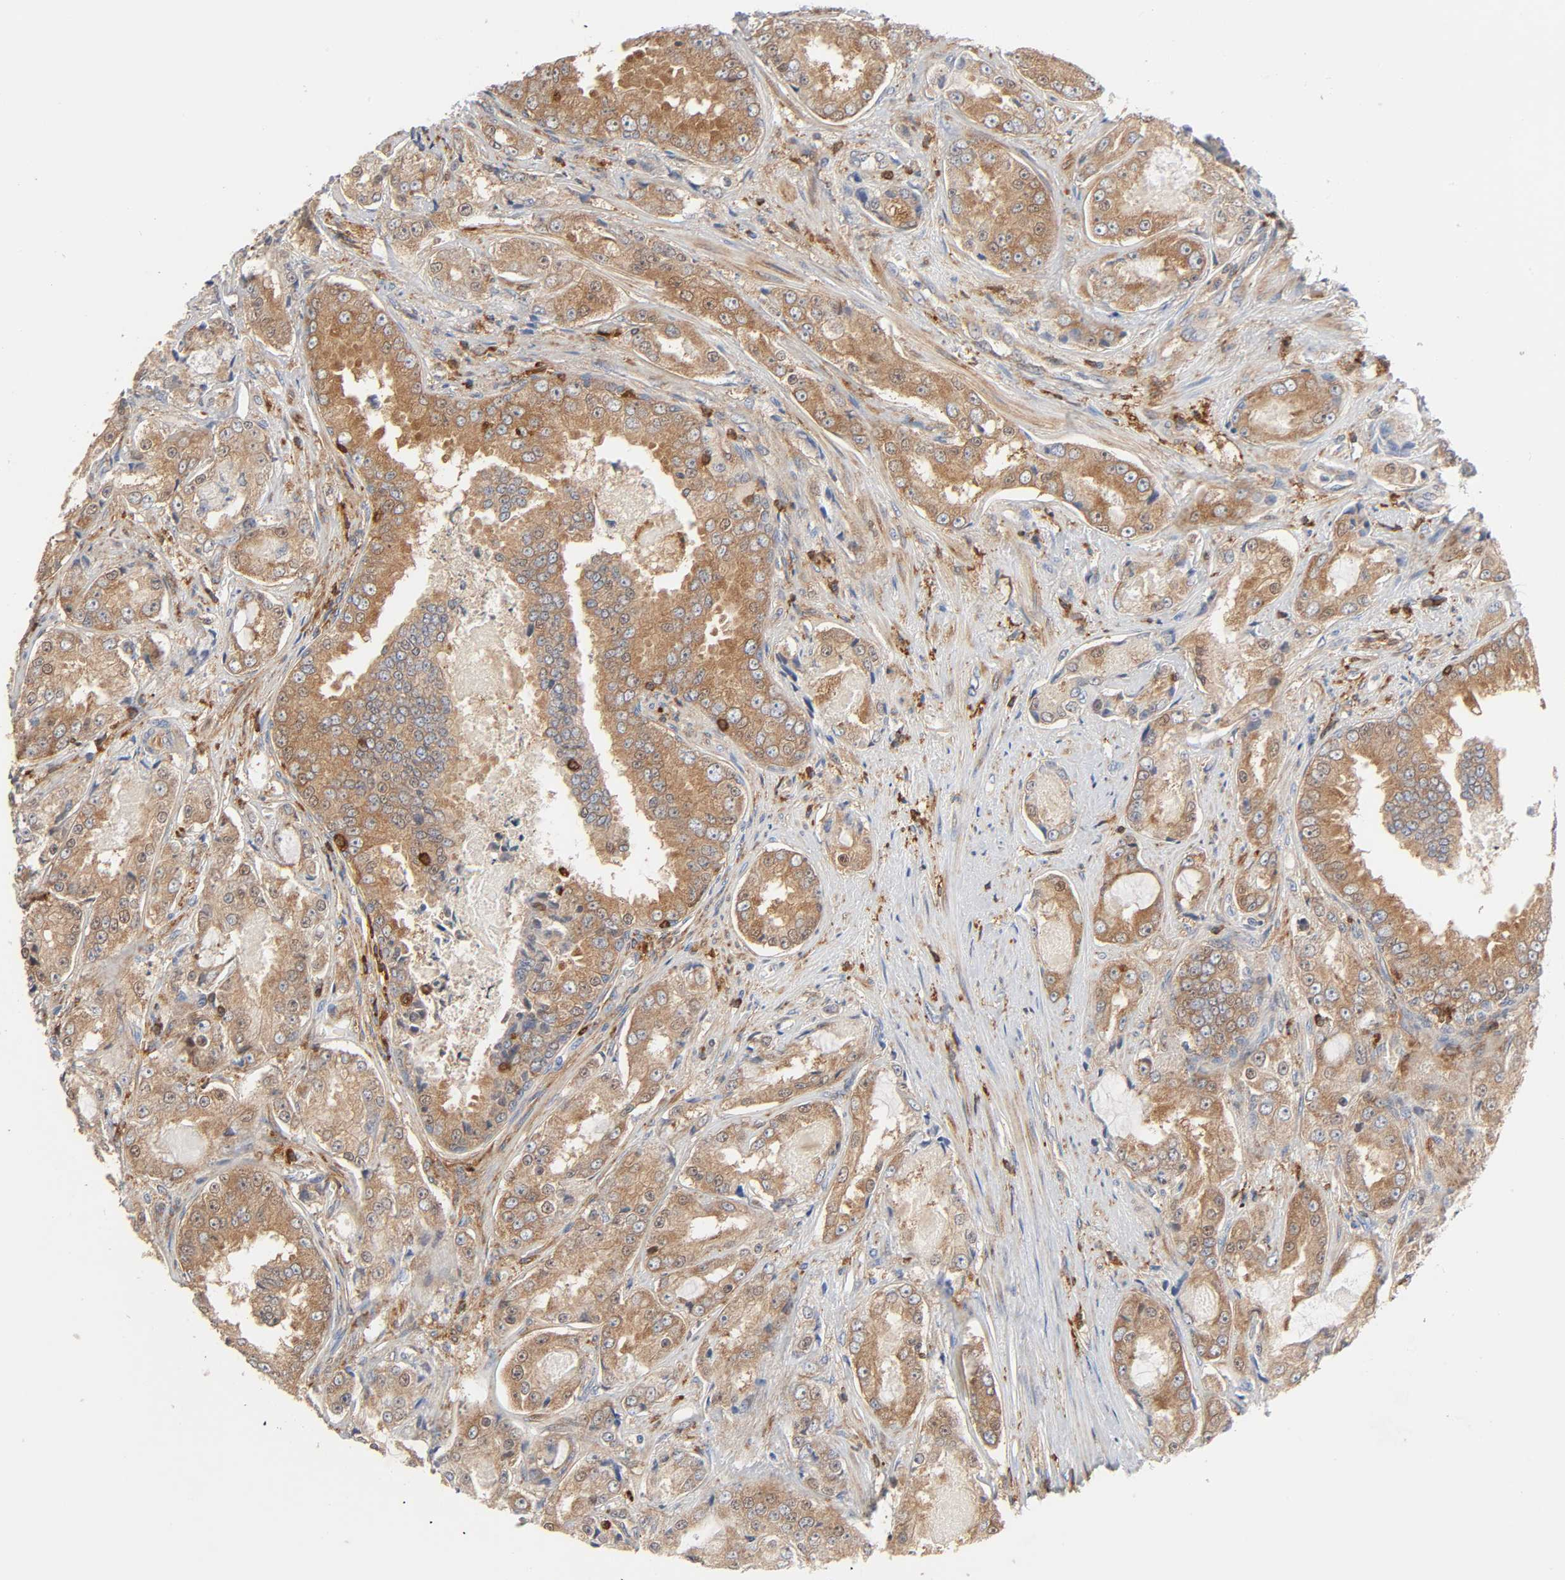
{"staining": {"intensity": "moderate", "quantity": ">75%", "location": "cytoplasmic/membranous,nuclear"}, "tissue": "prostate cancer", "cell_type": "Tumor cells", "image_type": "cancer", "snomed": [{"axis": "morphology", "description": "Adenocarcinoma, High grade"}, {"axis": "topography", "description": "Prostate"}], "caption": "An immunohistochemistry (IHC) histopathology image of neoplastic tissue is shown. Protein staining in brown highlights moderate cytoplasmic/membranous and nuclear positivity in adenocarcinoma (high-grade) (prostate) within tumor cells.", "gene": "BIN1", "patient": {"sex": "male", "age": 73}}